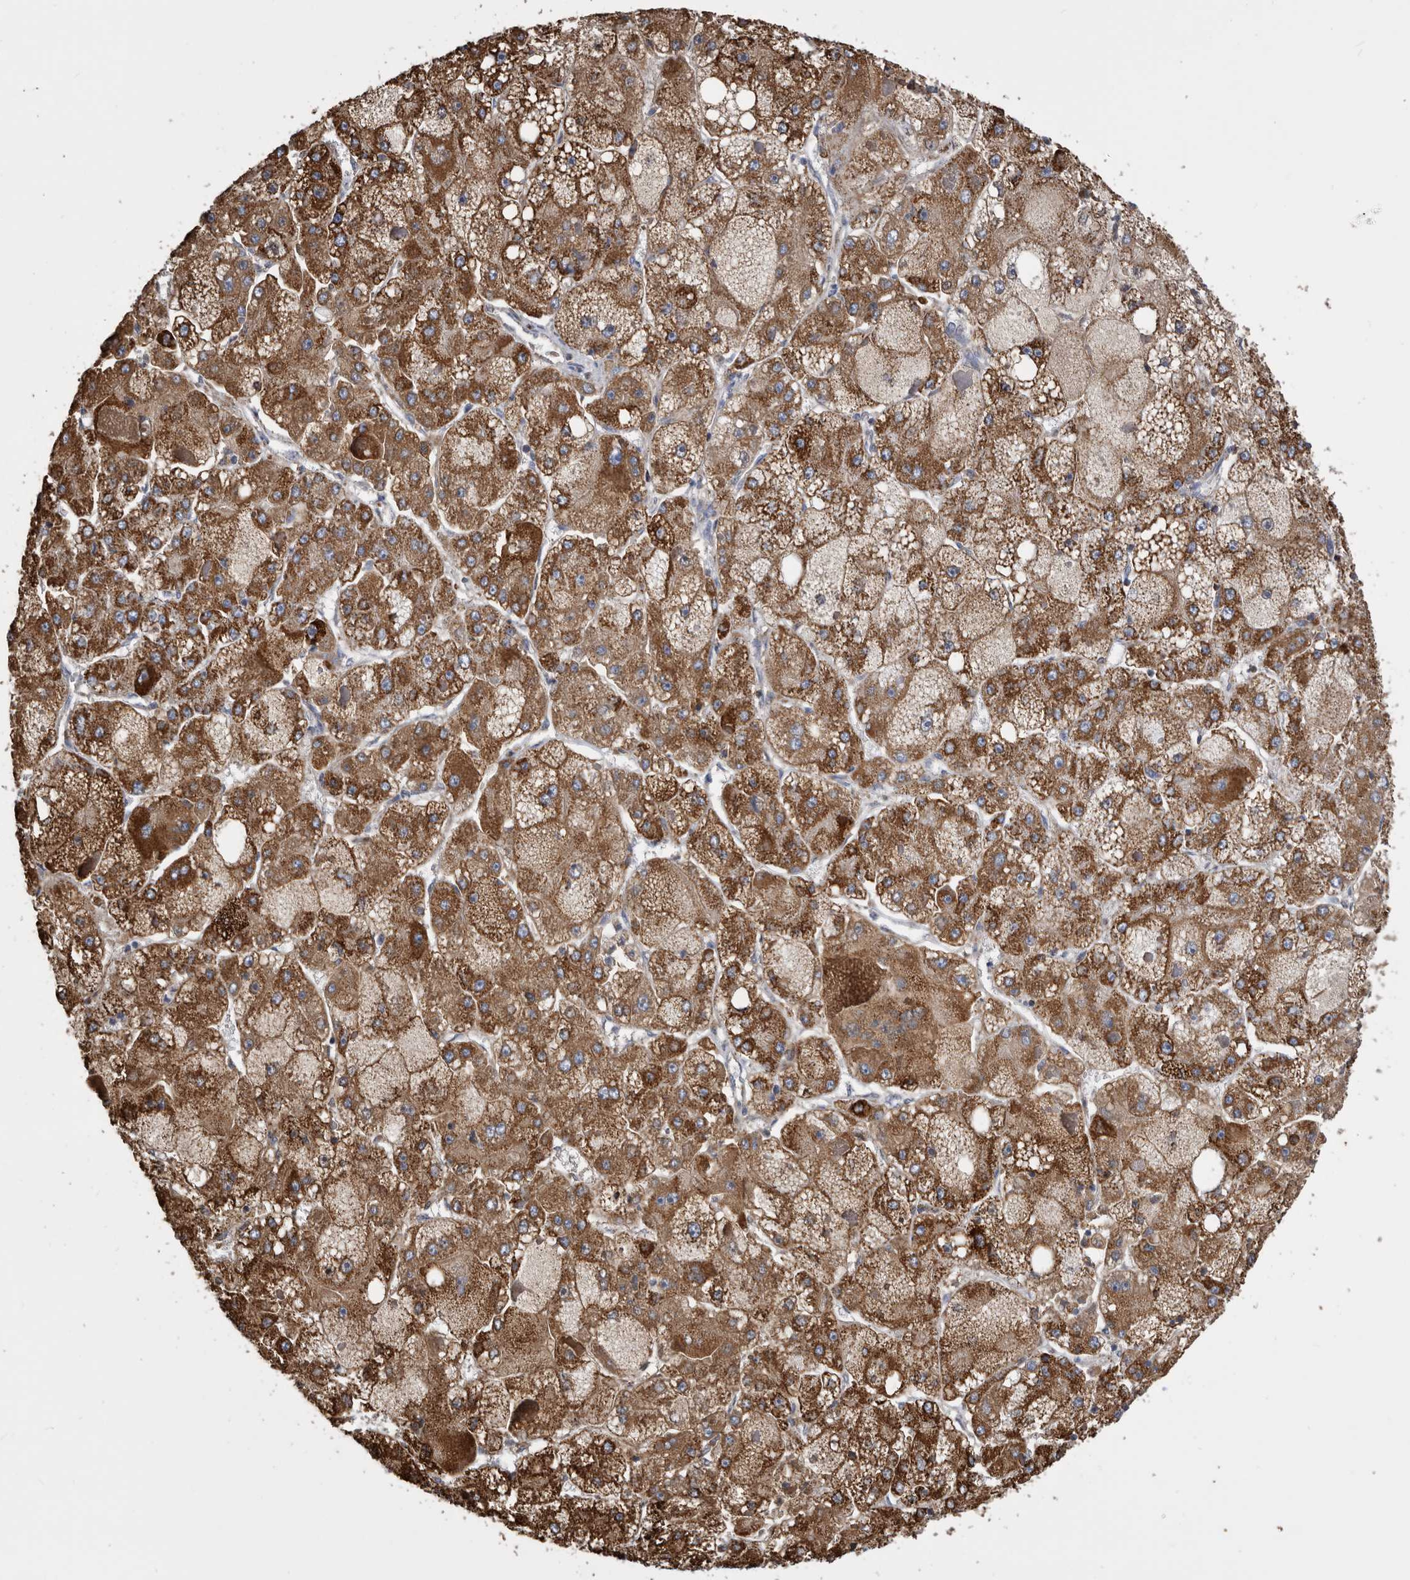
{"staining": {"intensity": "strong", "quantity": ">75%", "location": "cytoplasmic/membranous"}, "tissue": "liver cancer", "cell_type": "Tumor cells", "image_type": "cancer", "snomed": [{"axis": "morphology", "description": "Carcinoma, Hepatocellular, NOS"}, {"axis": "topography", "description": "Liver"}], "caption": "Immunohistochemistry histopathology image of human liver cancer stained for a protein (brown), which reveals high levels of strong cytoplasmic/membranous expression in about >75% of tumor cells.", "gene": "WFDC1", "patient": {"sex": "female", "age": 73}}